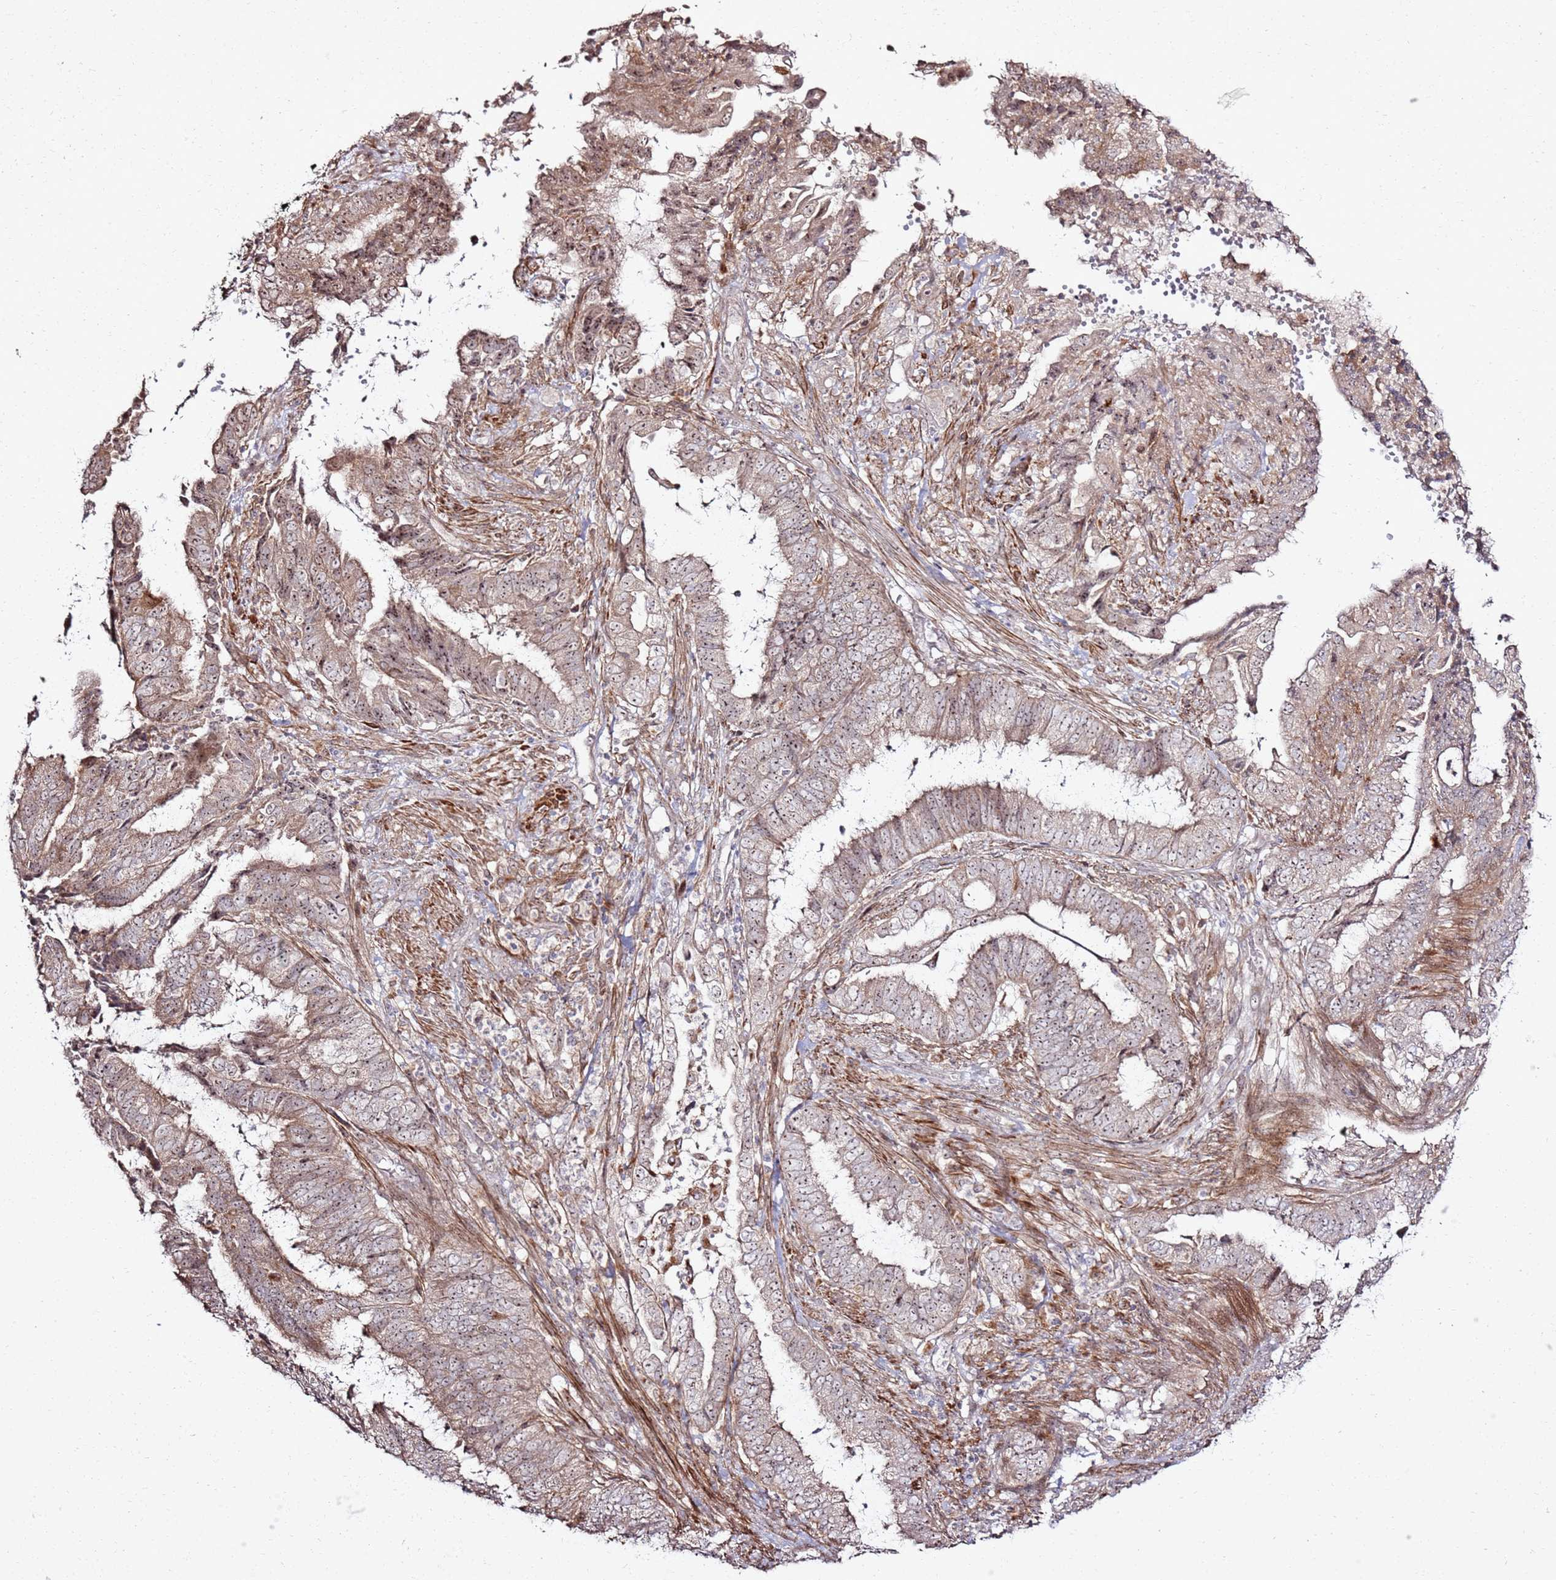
{"staining": {"intensity": "moderate", "quantity": "25%-75%", "location": "cytoplasmic/membranous,nuclear"}, "tissue": "endometrial cancer", "cell_type": "Tumor cells", "image_type": "cancer", "snomed": [{"axis": "morphology", "description": "Adenocarcinoma, NOS"}, {"axis": "topography", "description": "Endometrium"}], "caption": "Immunohistochemistry (IHC) photomicrograph of neoplastic tissue: human adenocarcinoma (endometrial) stained using immunohistochemistry (IHC) demonstrates medium levels of moderate protein expression localized specifically in the cytoplasmic/membranous and nuclear of tumor cells, appearing as a cytoplasmic/membranous and nuclear brown color.", "gene": "CNPY1", "patient": {"sex": "female", "age": 51}}